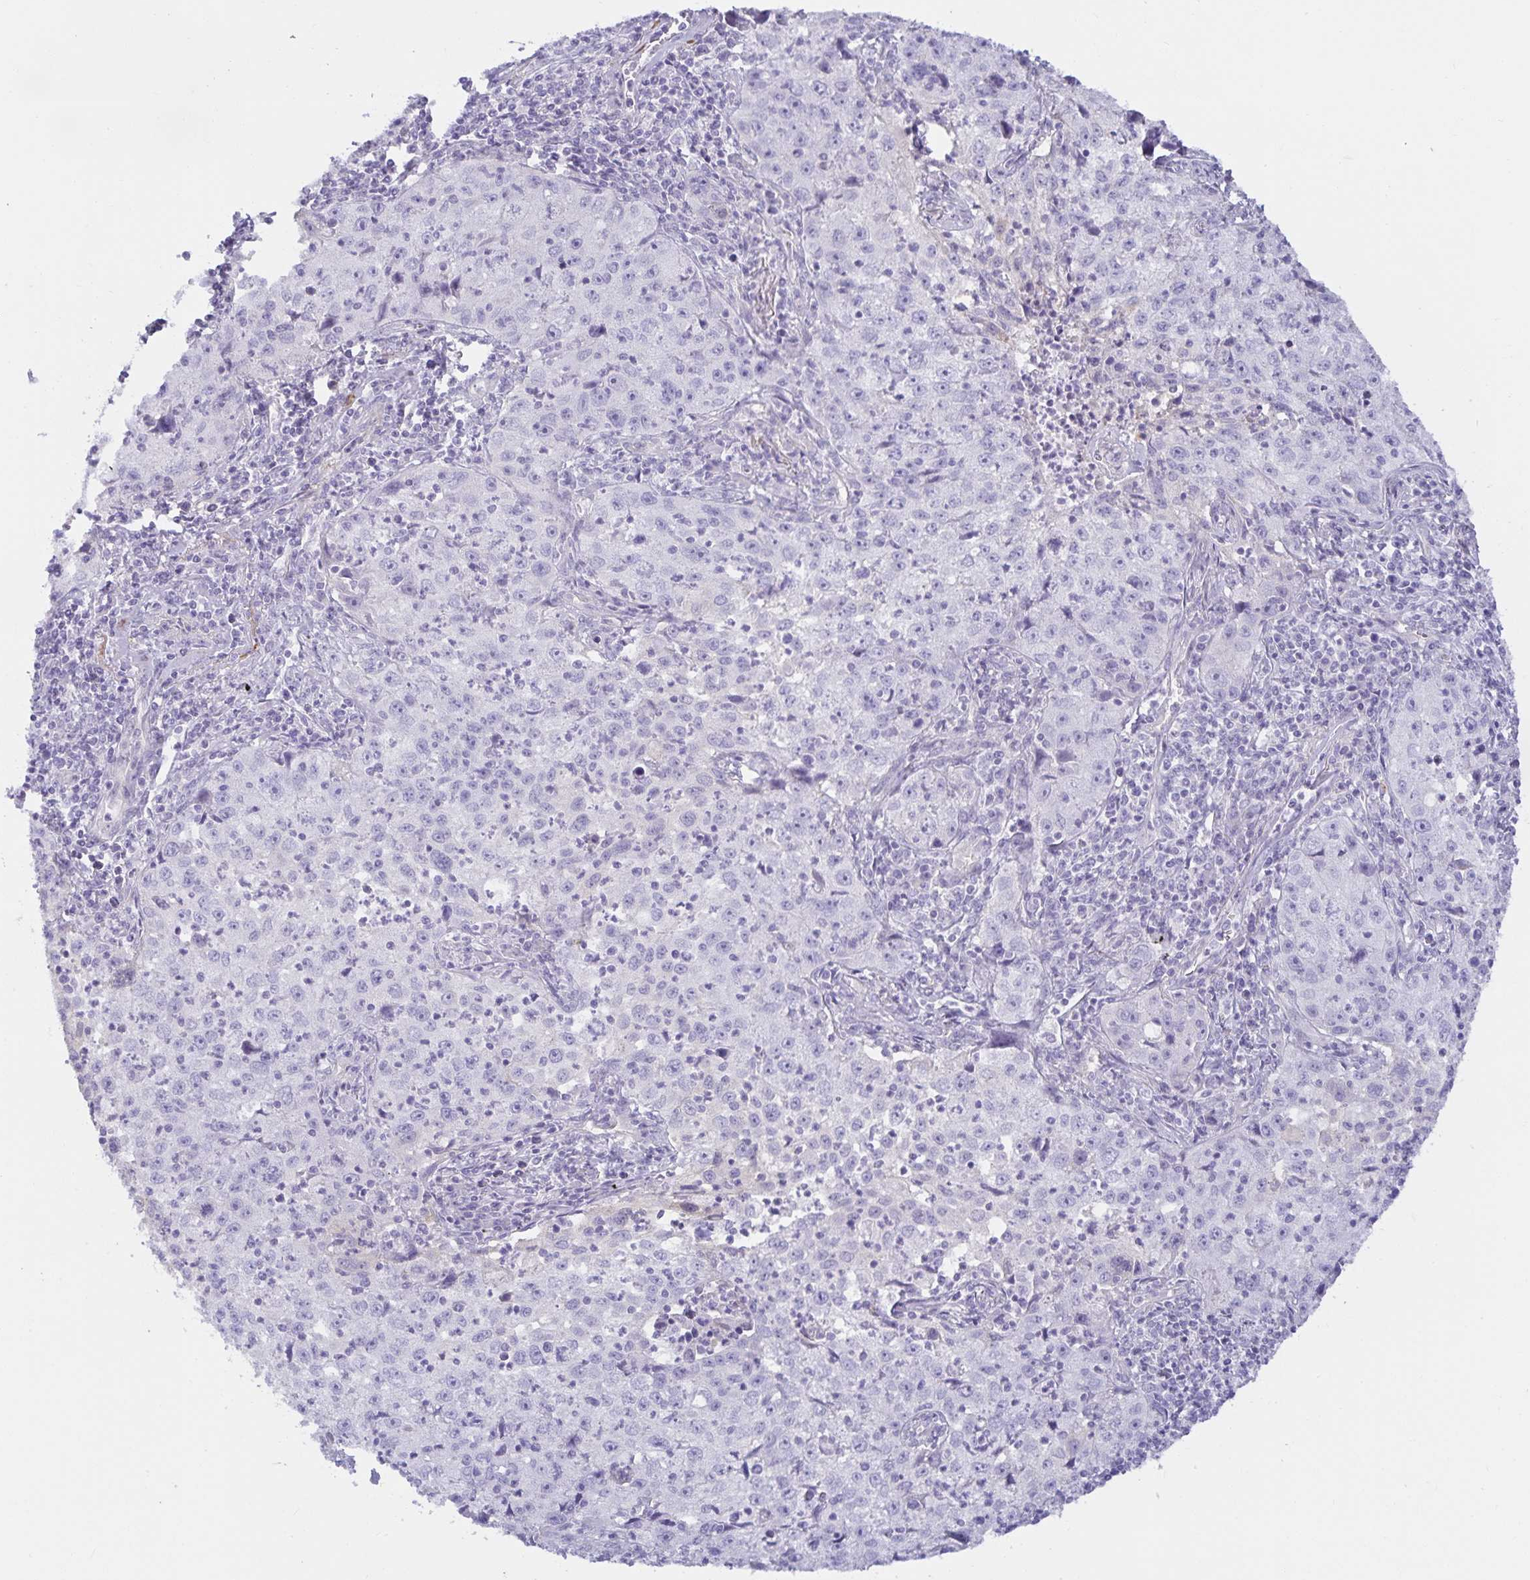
{"staining": {"intensity": "moderate", "quantity": "<25%", "location": "cytoplasmic/membranous"}, "tissue": "lung cancer", "cell_type": "Tumor cells", "image_type": "cancer", "snomed": [{"axis": "morphology", "description": "Squamous cell carcinoma, NOS"}, {"axis": "topography", "description": "Lung"}], "caption": "Human lung cancer (squamous cell carcinoma) stained with a protein marker demonstrates moderate staining in tumor cells.", "gene": "SPAG4", "patient": {"sex": "male", "age": 71}}